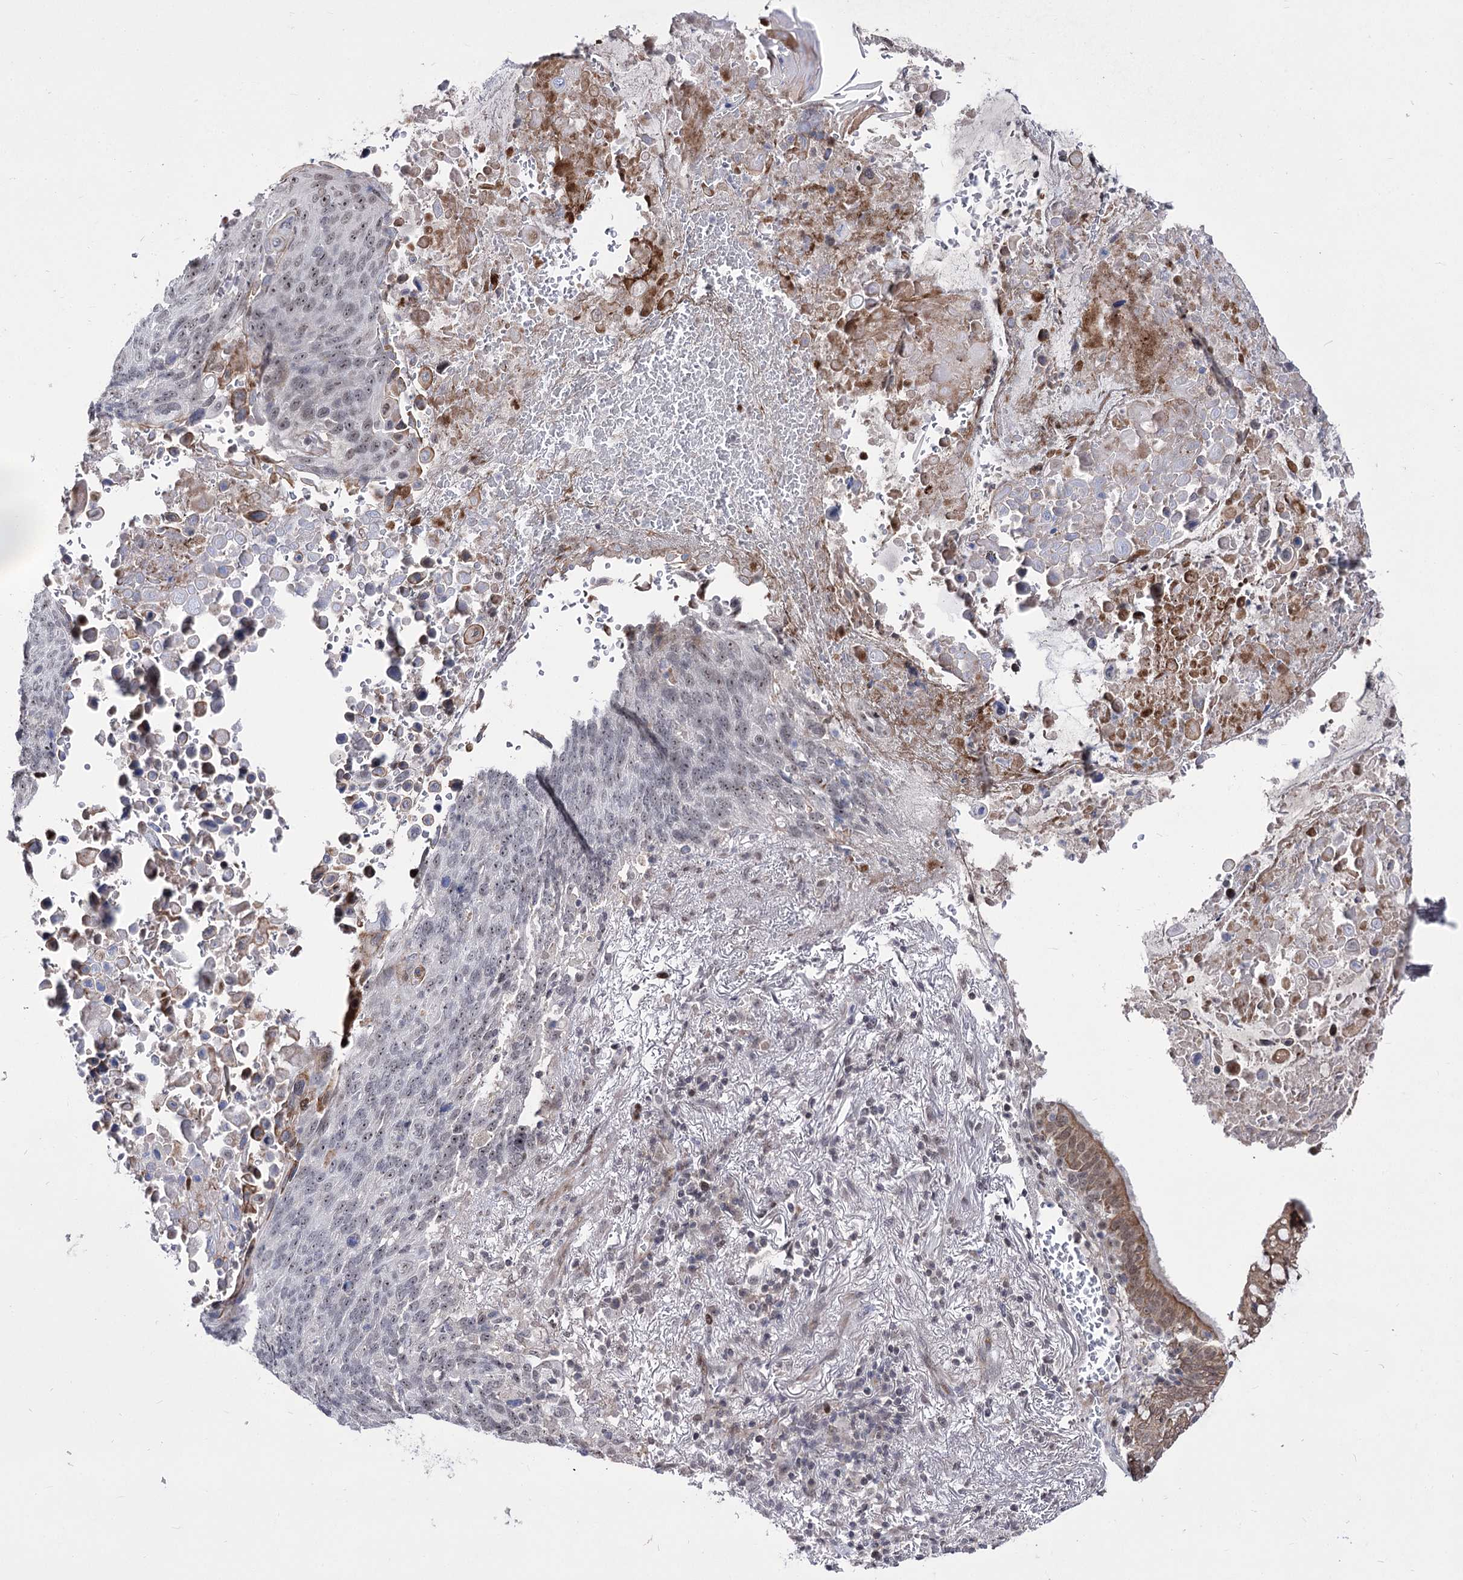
{"staining": {"intensity": "weak", "quantity": ">75%", "location": "nuclear"}, "tissue": "lung cancer", "cell_type": "Tumor cells", "image_type": "cancer", "snomed": [{"axis": "morphology", "description": "Squamous cell carcinoma, NOS"}, {"axis": "topography", "description": "Lung"}], "caption": "Immunohistochemistry of lung squamous cell carcinoma displays low levels of weak nuclear positivity in approximately >75% of tumor cells. The staining was performed using DAB, with brown indicating positive protein expression. Nuclei are stained blue with hematoxylin.", "gene": "STOX1", "patient": {"sex": "male", "age": 66}}